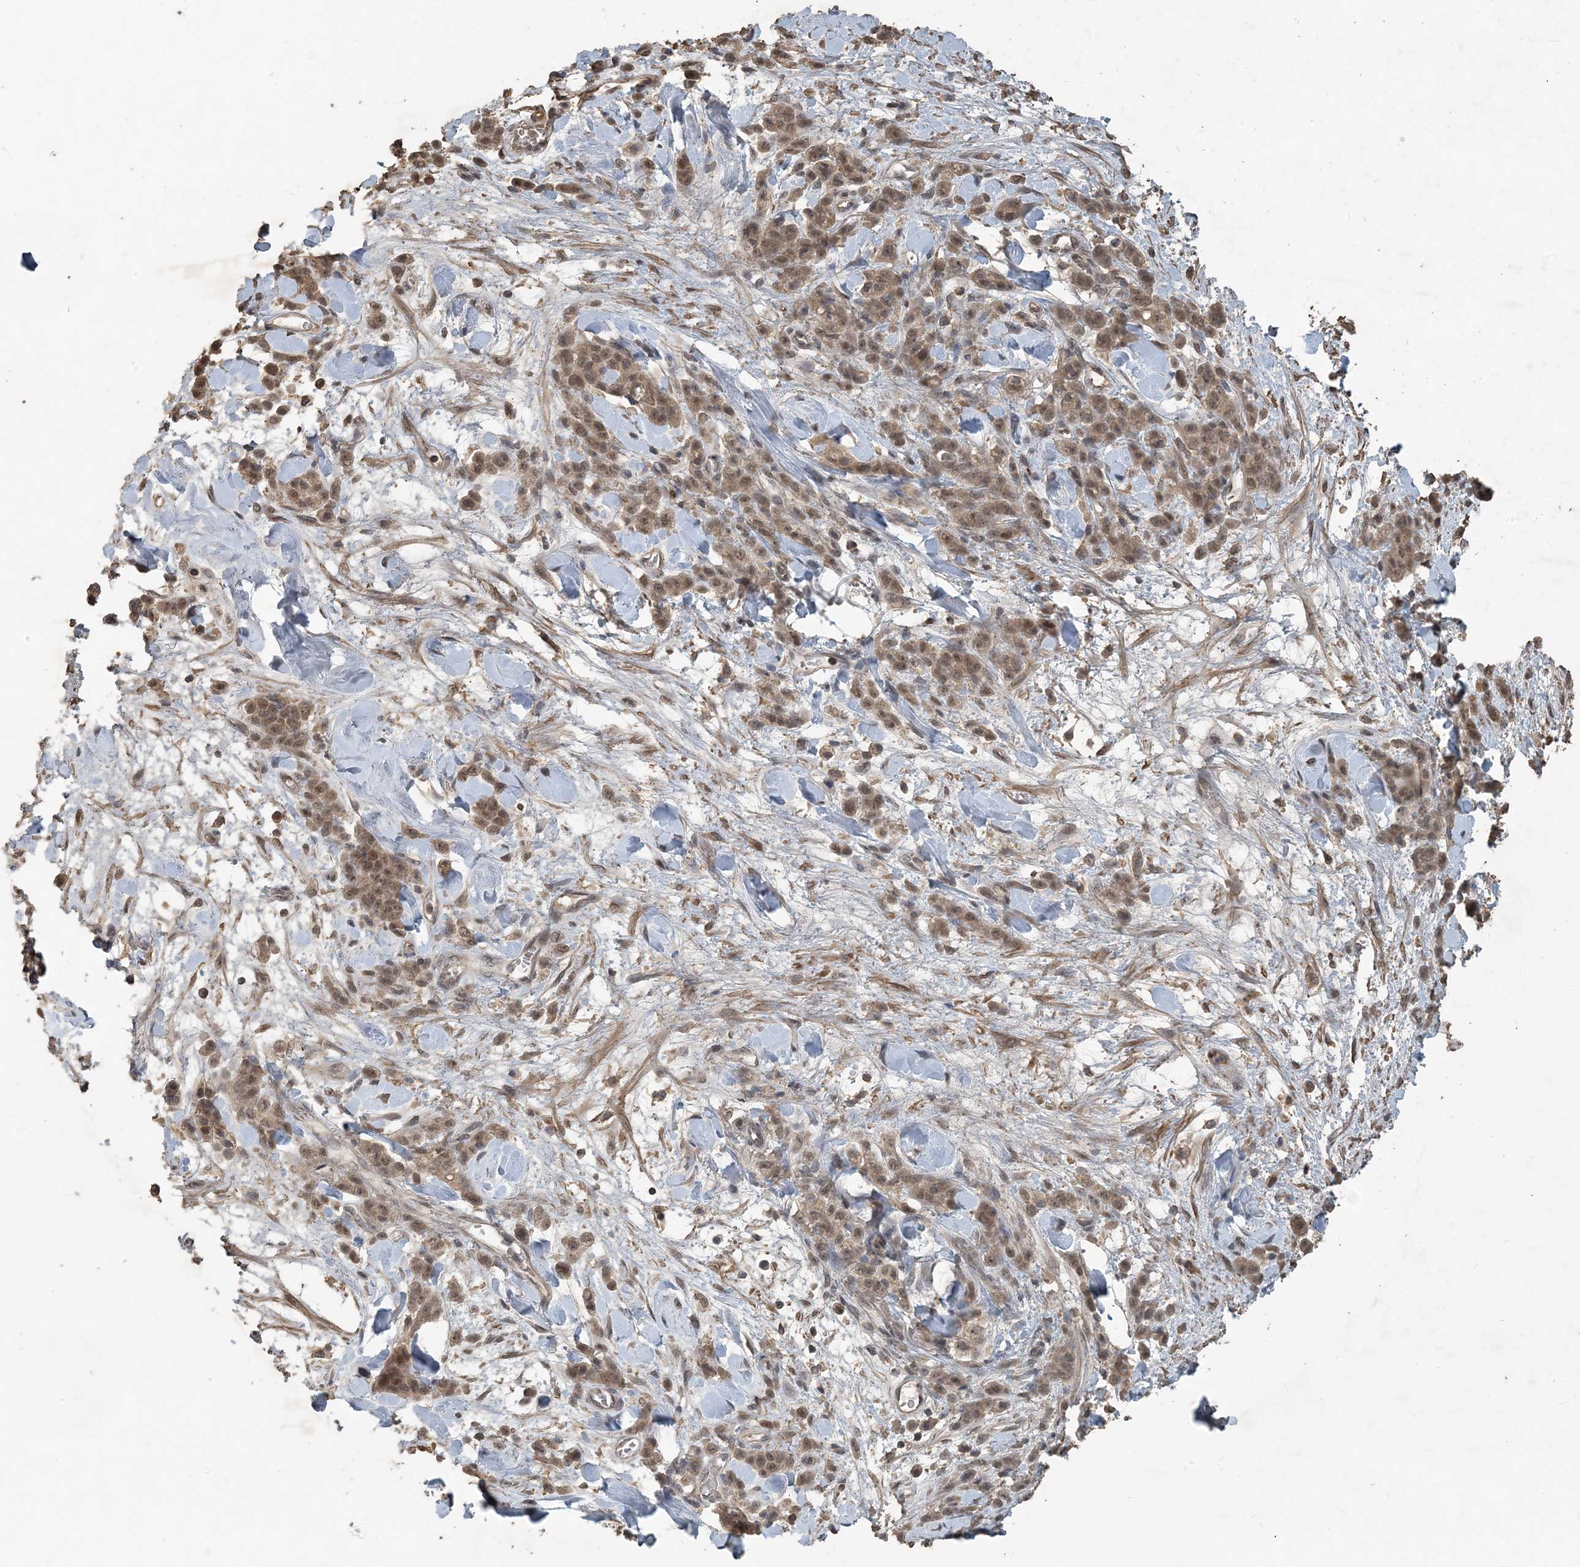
{"staining": {"intensity": "moderate", "quantity": ">75%", "location": "cytoplasmic/membranous,nuclear"}, "tissue": "stomach cancer", "cell_type": "Tumor cells", "image_type": "cancer", "snomed": [{"axis": "morphology", "description": "Normal tissue, NOS"}, {"axis": "morphology", "description": "Adenocarcinoma, NOS"}, {"axis": "topography", "description": "Stomach"}], "caption": "This photomicrograph exhibits stomach adenocarcinoma stained with IHC to label a protein in brown. The cytoplasmic/membranous and nuclear of tumor cells show moderate positivity for the protein. Nuclei are counter-stained blue.", "gene": "ZC3H12A", "patient": {"sex": "male", "age": 82}}